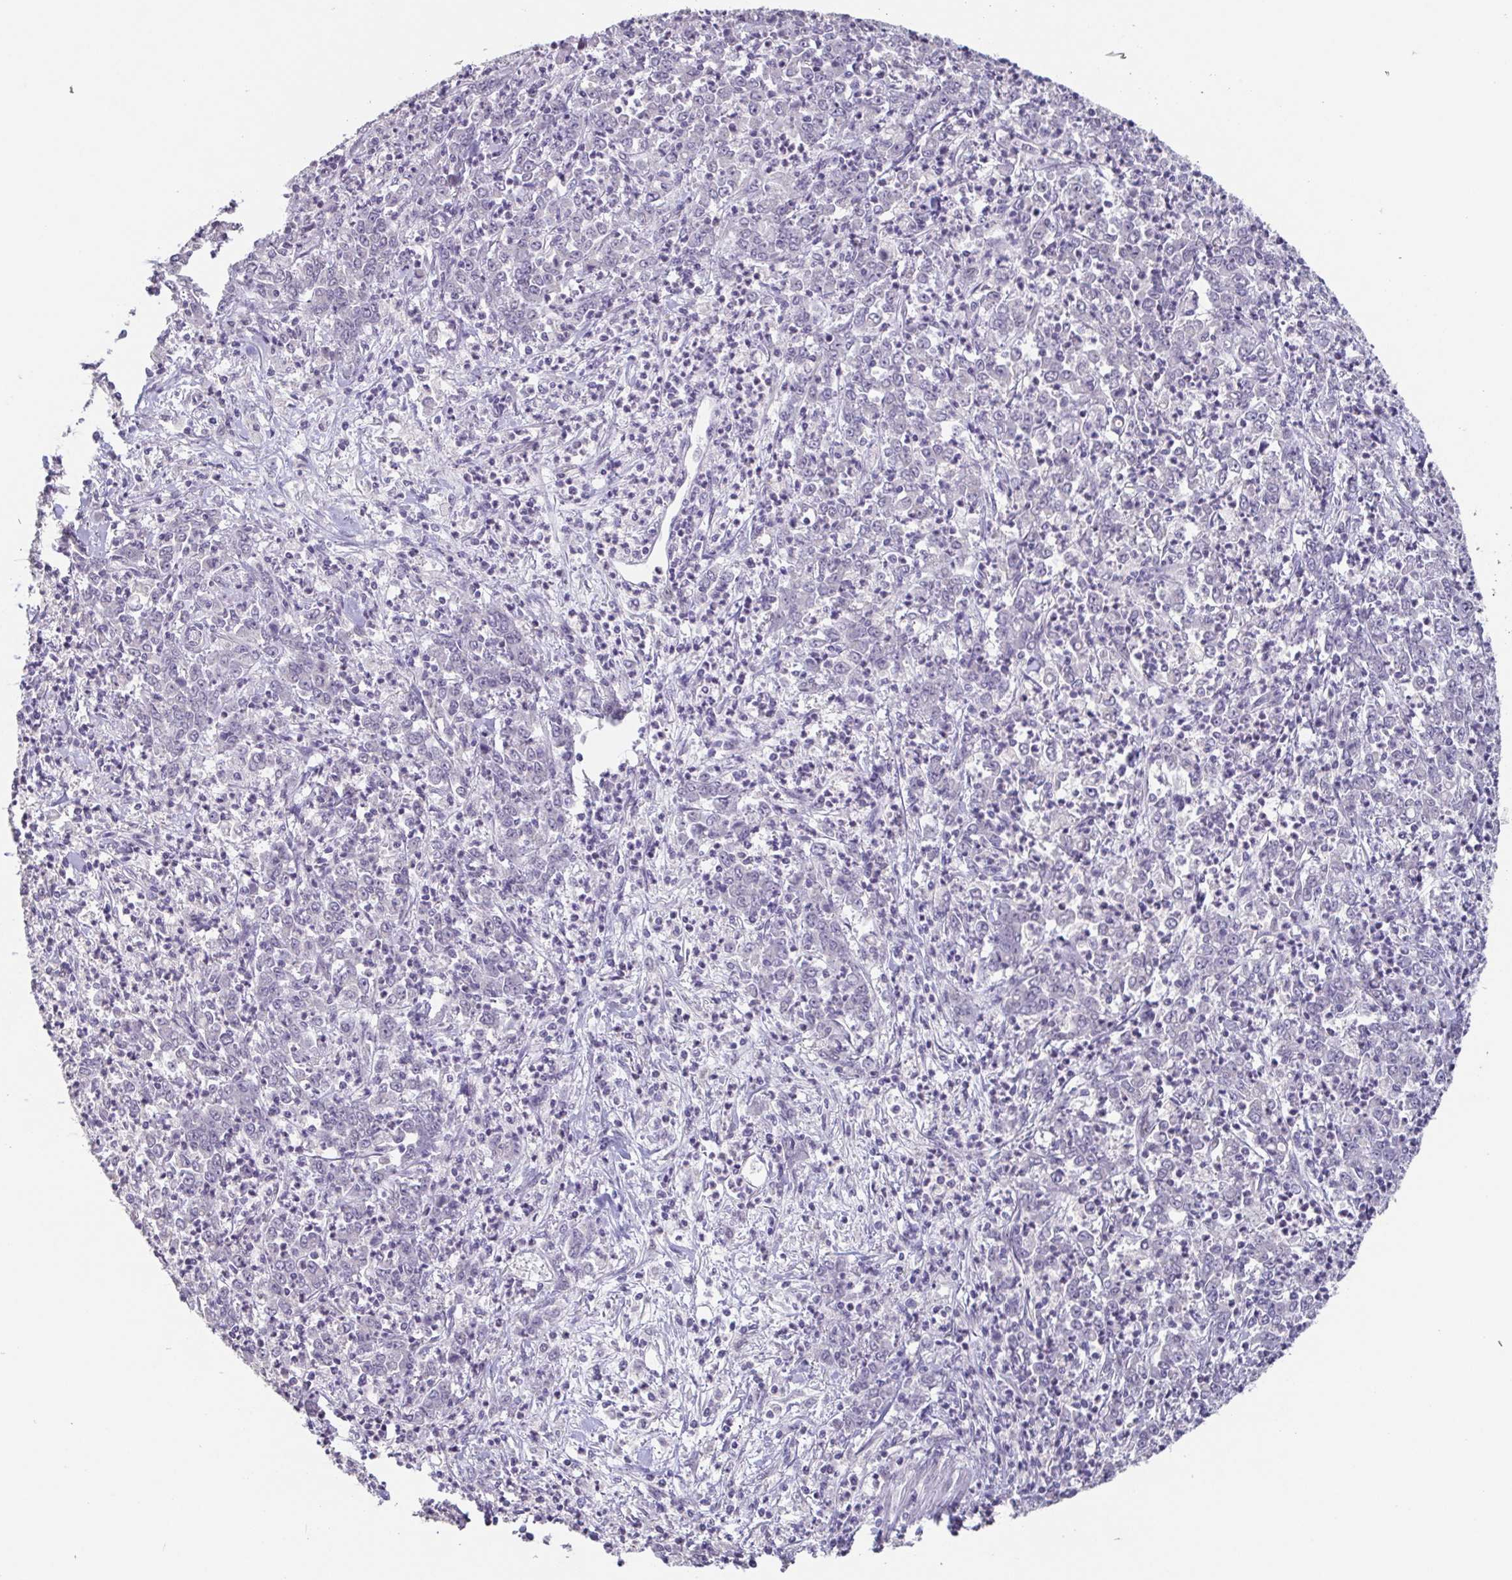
{"staining": {"intensity": "negative", "quantity": "none", "location": "none"}, "tissue": "stomach cancer", "cell_type": "Tumor cells", "image_type": "cancer", "snomed": [{"axis": "morphology", "description": "Adenocarcinoma, NOS"}, {"axis": "topography", "description": "Stomach, lower"}], "caption": "Stomach cancer (adenocarcinoma) was stained to show a protein in brown. There is no significant staining in tumor cells. (DAB immunohistochemistry with hematoxylin counter stain).", "gene": "GHRL", "patient": {"sex": "female", "age": 71}}